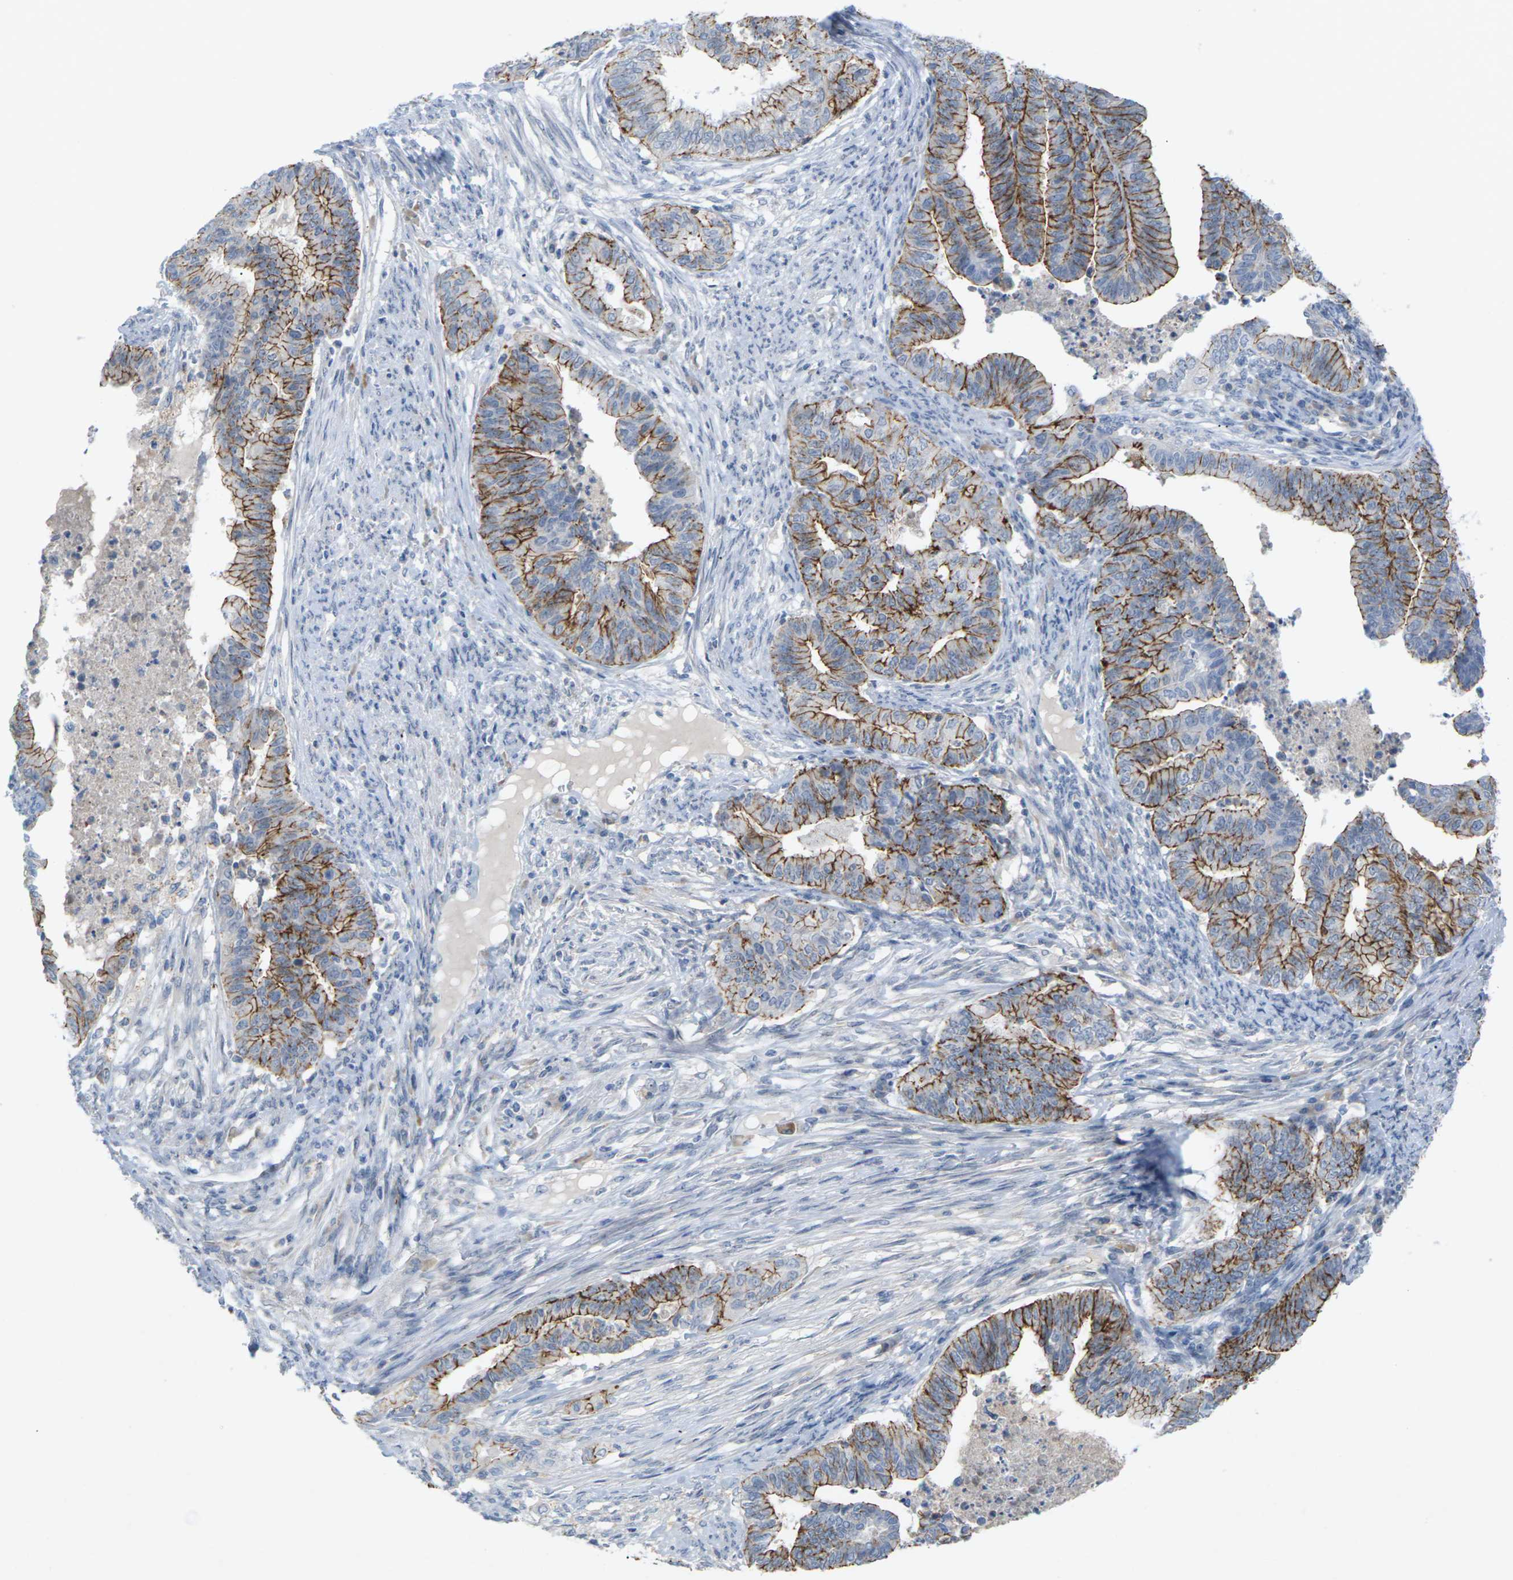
{"staining": {"intensity": "moderate", "quantity": ">75%", "location": "cytoplasmic/membranous"}, "tissue": "endometrial cancer", "cell_type": "Tumor cells", "image_type": "cancer", "snomed": [{"axis": "morphology", "description": "Adenocarcinoma, NOS"}, {"axis": "topography", "description": "Endometrium"}], "caption": "Immunohistochemistry (DAB) staining of human endometrial adenocarcinoma displays moderate cytoplasmic/membranous protein staining in approximately >75% of tumor cells.", "gene": "CLDN3", "patient": {"sex": "female", "age": 79}}